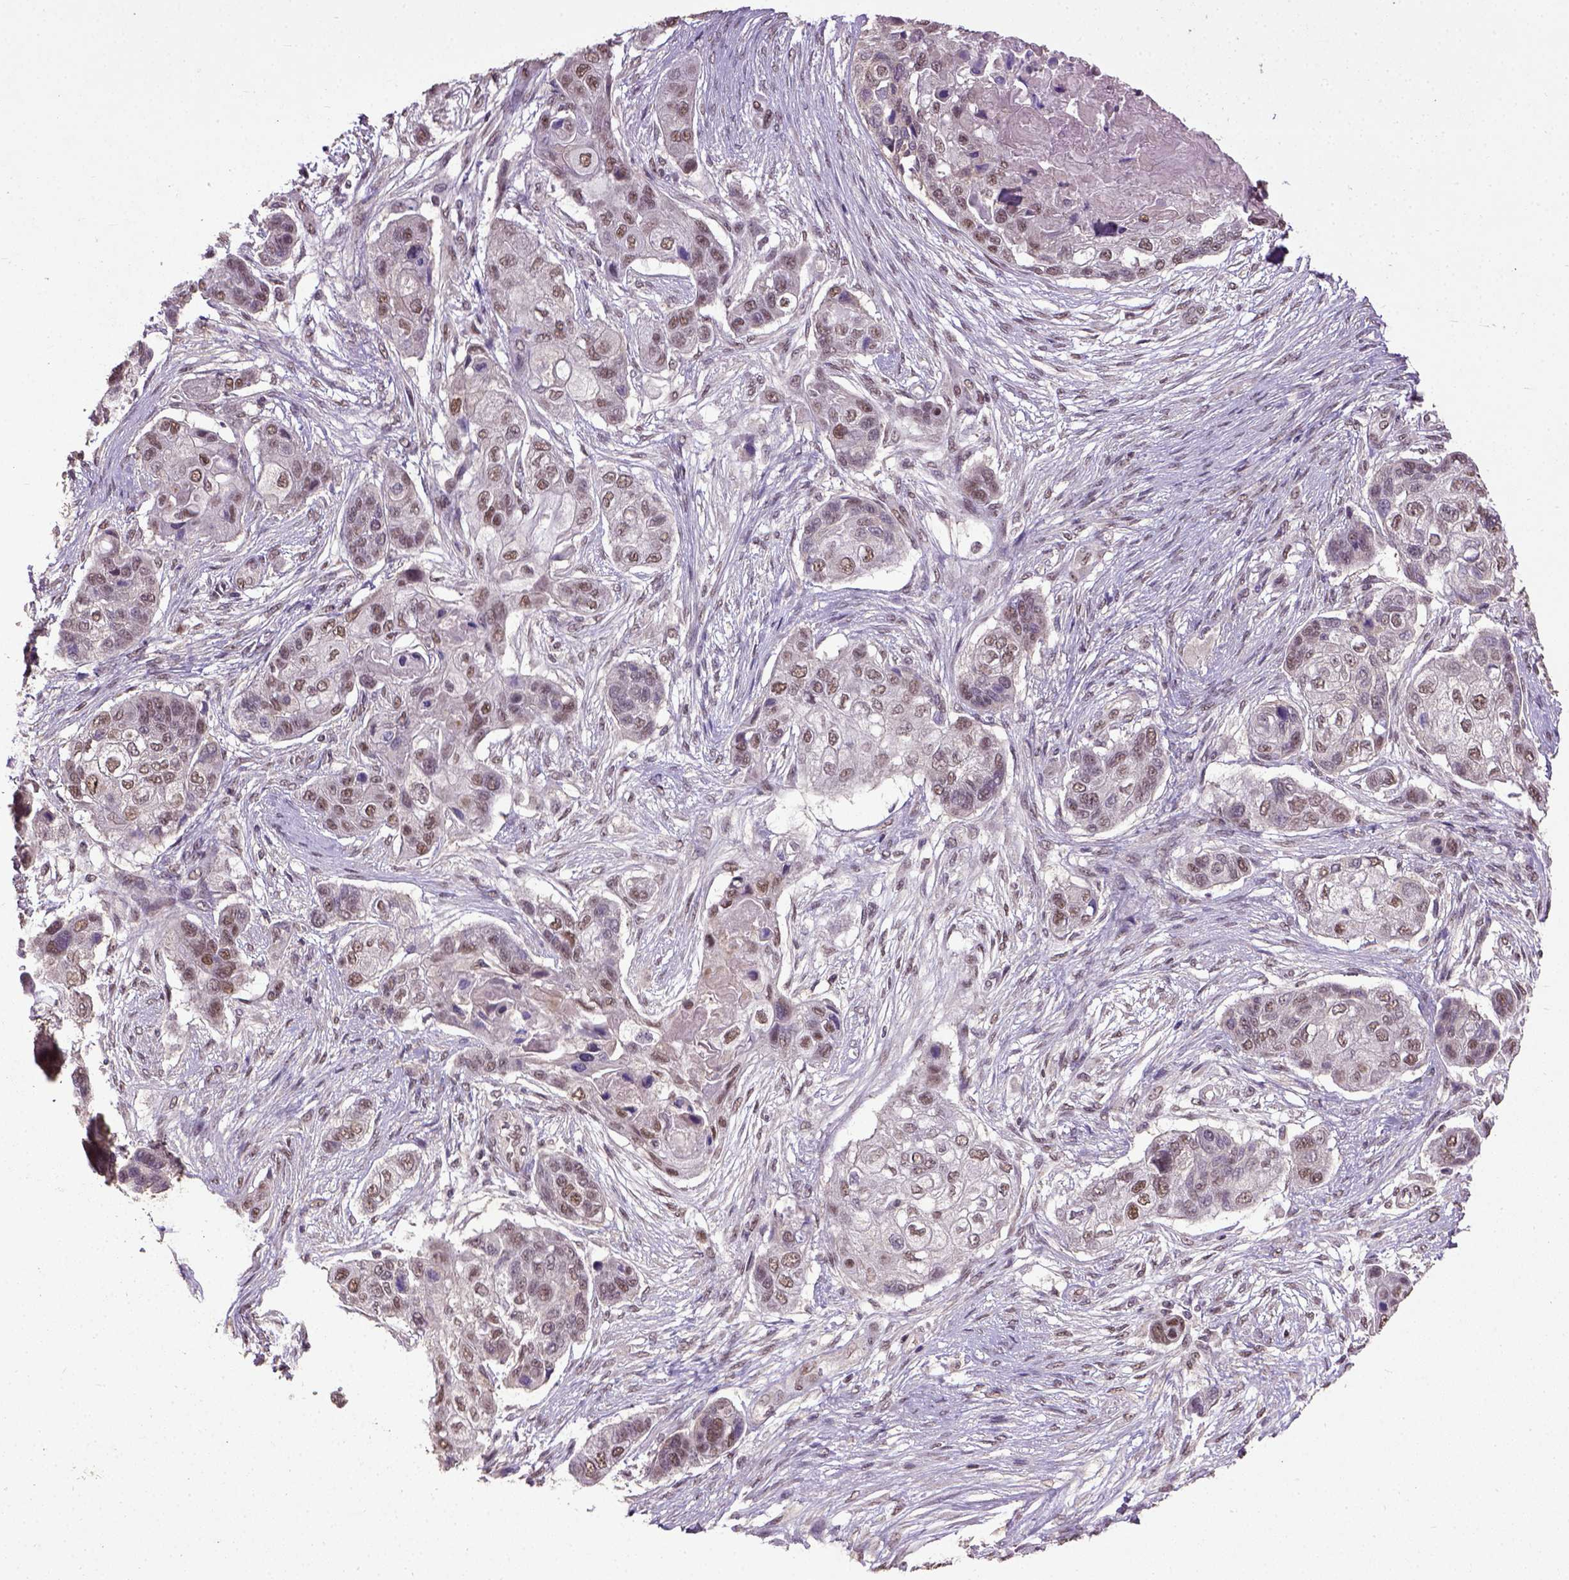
{"staining": {"intensity": "moderate", "quantity": ">75%", "location": "nuclear"}, "tissue": "lung cancer", "cell_type": "Tumor cells", "image_type": "cancer", "snomed": [{"axis": "morphology", "description": "Squamous cell carcinoma, NOS"}, {"axis": "topography", "description": "Lung"}], "caption": "Immunohistochemistry (IHC) image of neoplastic tissue: lung cancer stained using immunohistochemistry displays medium levels of moderate protein expression localized specifically in the nuclear of tumor cells, appearing as a nuclear brown color.", "gene": "UBA3", "patient": {"sex": "male", "age": 69}}